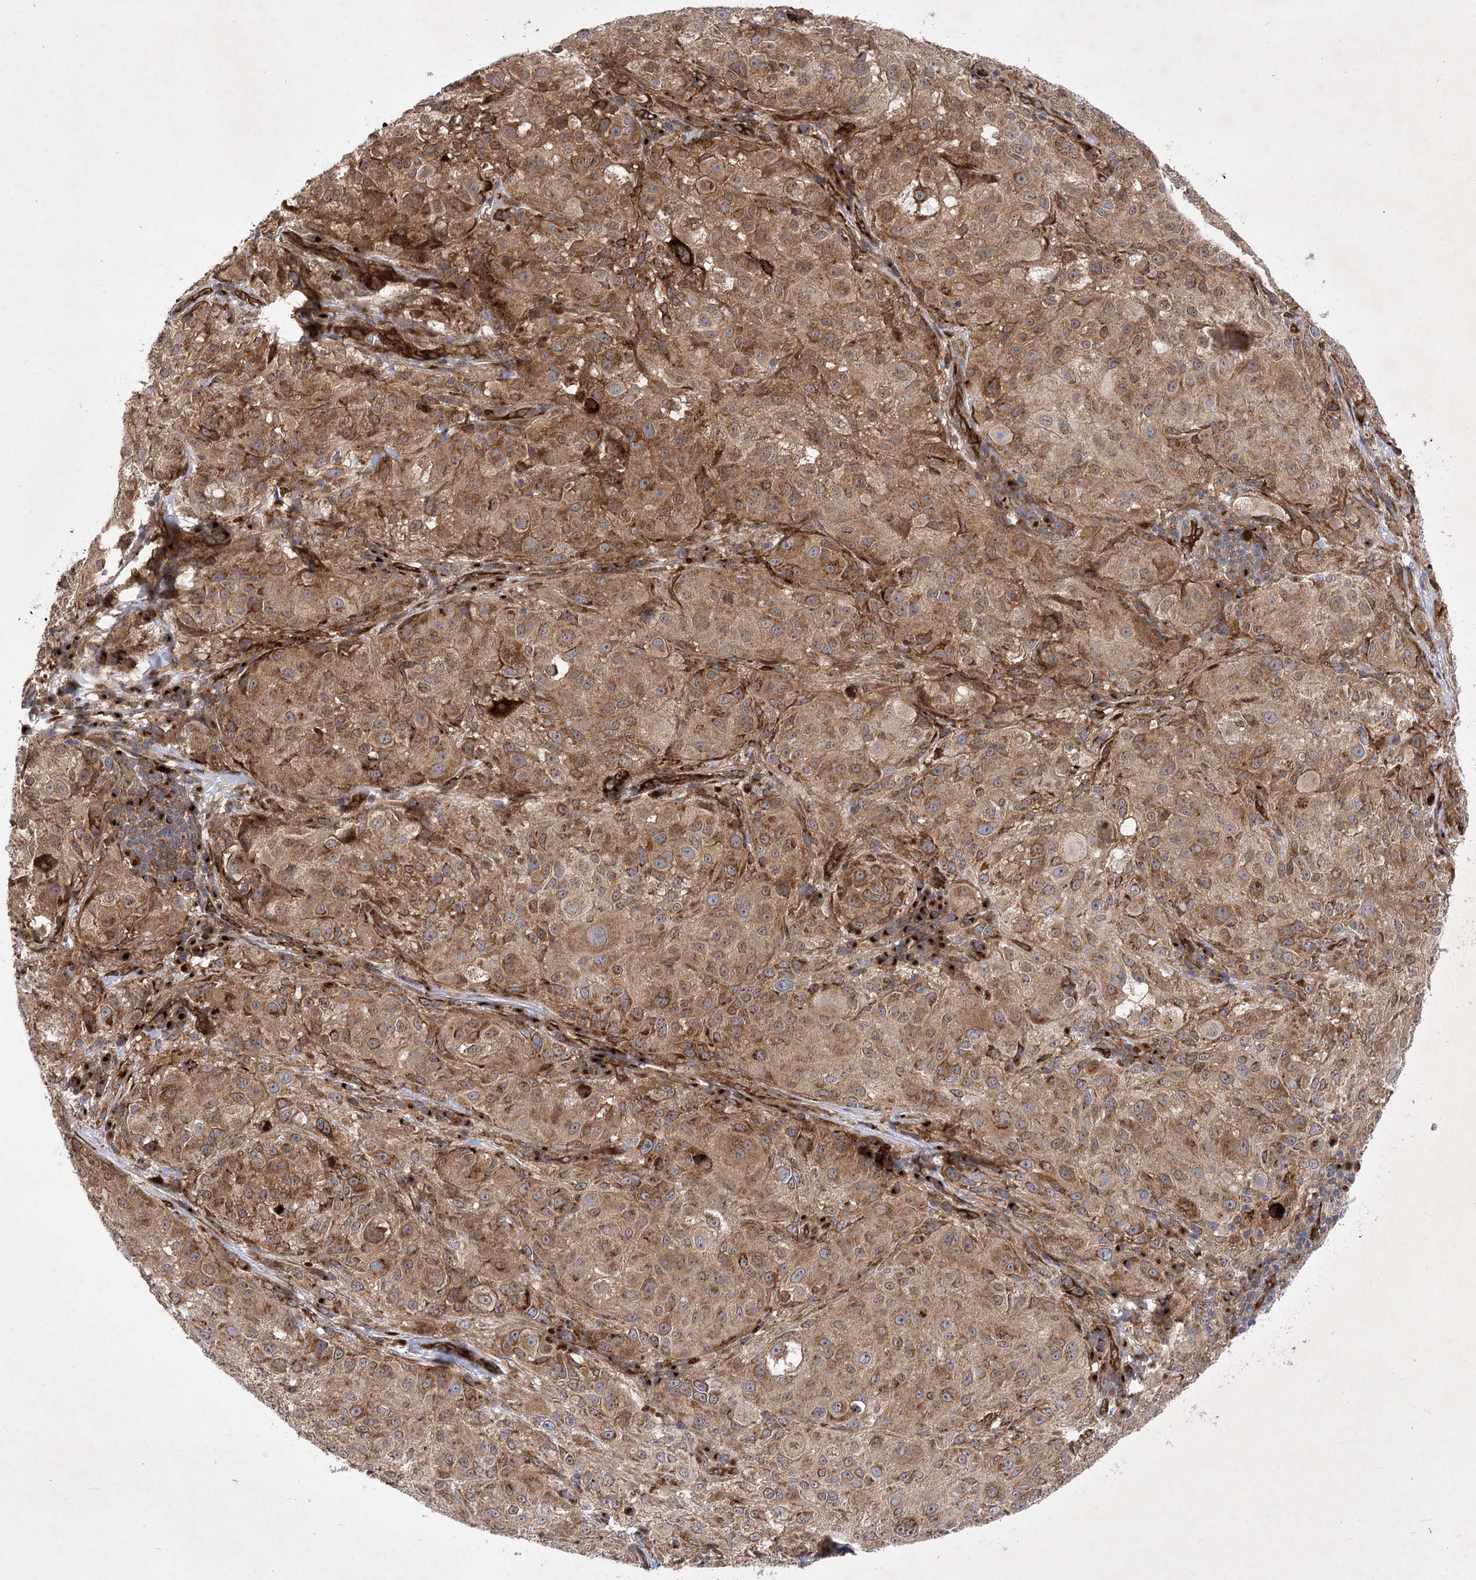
{"staining": {"intensity": "moderate", "quantity": ">75%", "location": "cytoplasmic/membranous"}, "tissue": "melanoma", "cell_type": "Tumor cells", "image_type": "cancer", "snomed": [{"axis": "morphology", "description": "Necrosis, NOS"}, {"axis": "morphology", "description": "Malignant melanoma, NOS"}, {"axis": "topography", "description": "Skin"}], "caption": "This is a histology image of IHC staining of melanoma, which shows moderate staining in the cytoplasmic/membranous of tumor cells.", "gene": "ARHGAP31", "patient": {"sex": "female", "age": 87}}